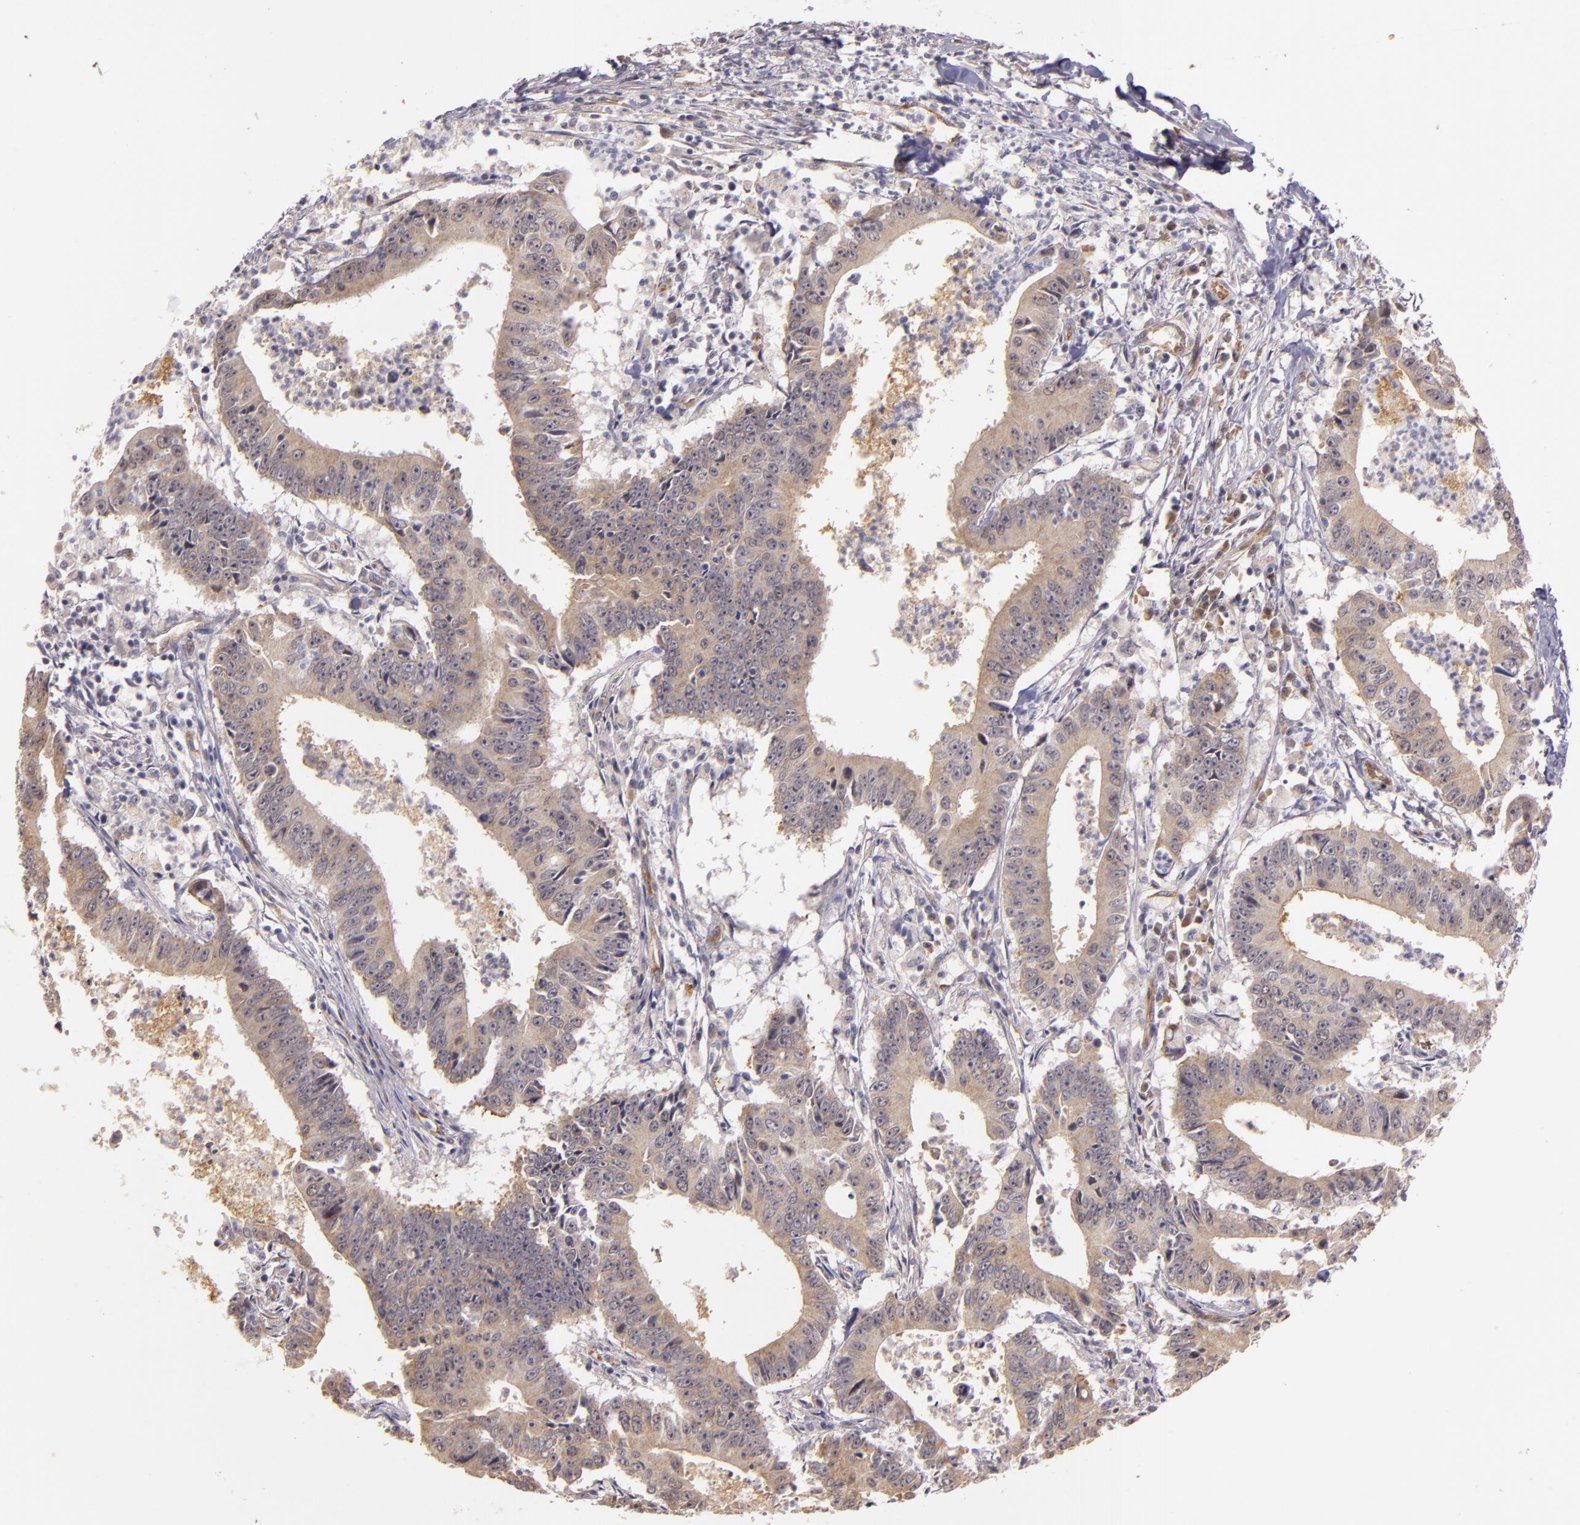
{"staining": {"intensity": "weak", "quantity": ">75%", "location": "cytoplasmic/membranous"}, "tissue": "colorectal cancer", "cell_type": "Tumor cells", "image_type": "cancer", "snomed": [{"axis": "morphology", "description": "Adenocarcinoma, NOS"}, {"axis": "topography", "description": "Colon"}], "caption": "This histopathology image exhibits adenocarcinoma (colorectal) stained with immunohistochemistry to label a protein in brown. The cytoplasmic/membranous of tumor cells show weak positivity for the protein. Nuclei are counter-stained blue.", "gene": "SYTL4", "patient": {"sex": "male", "age": 55}}